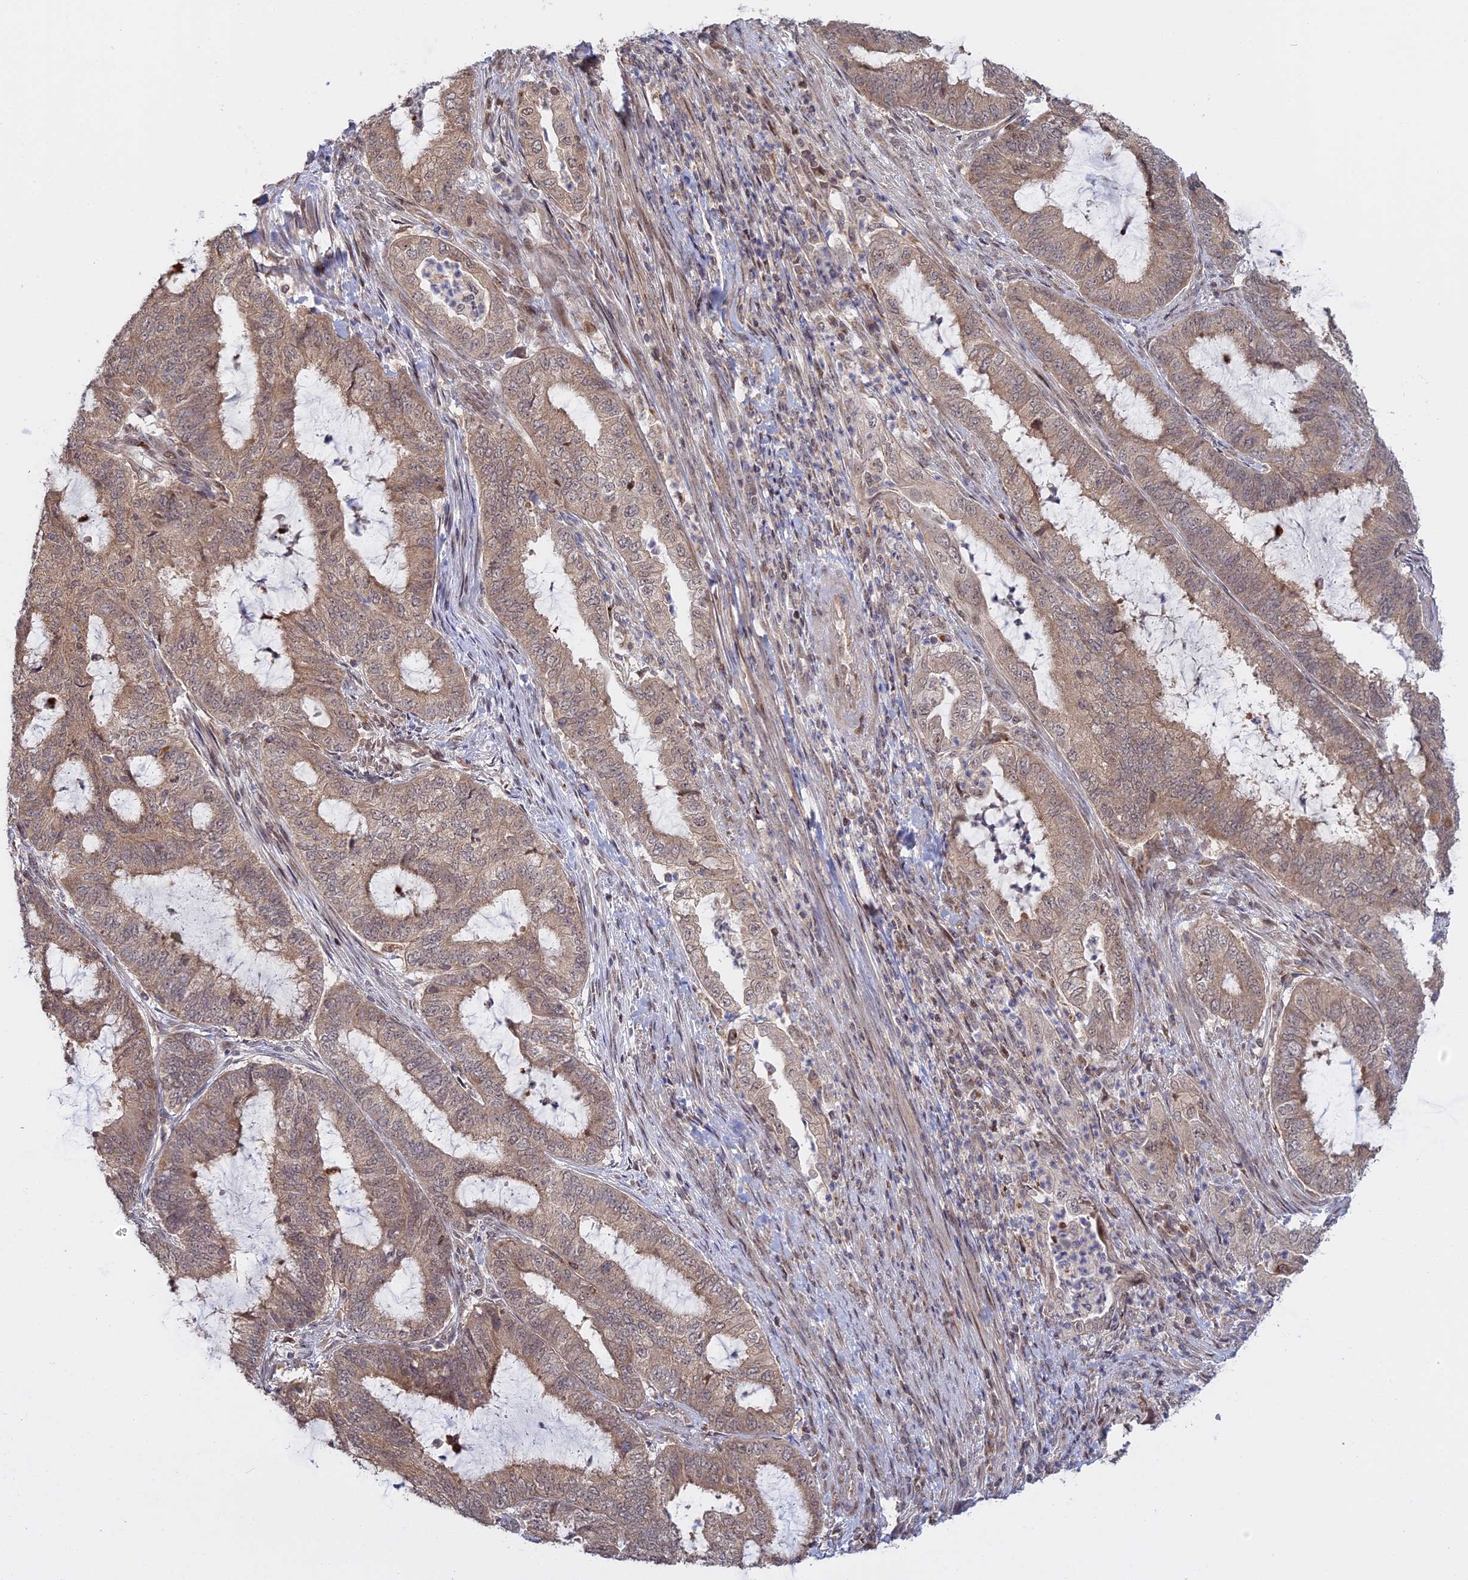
{"staining": {"intensity": "weak", "quantity": ">75%", "location": "cytoplasmic/membranous"}, "tissue": "endometrial cancer", "cell_type": "Tumor cells", "image_type": "cancer", "snomed": [{"axis": "morphology", "description": "Adenocarcinoma, NOS"}, {"axis": "topography", "description": "Endometrium"}], "caption": "Endometrial adenocarcinoma stained for a protein reveals weak cytoplasmic/membranous positivity in tumor cells.", "gene": "GSKIP", "patient": {"sex": "female", "age": 51}}